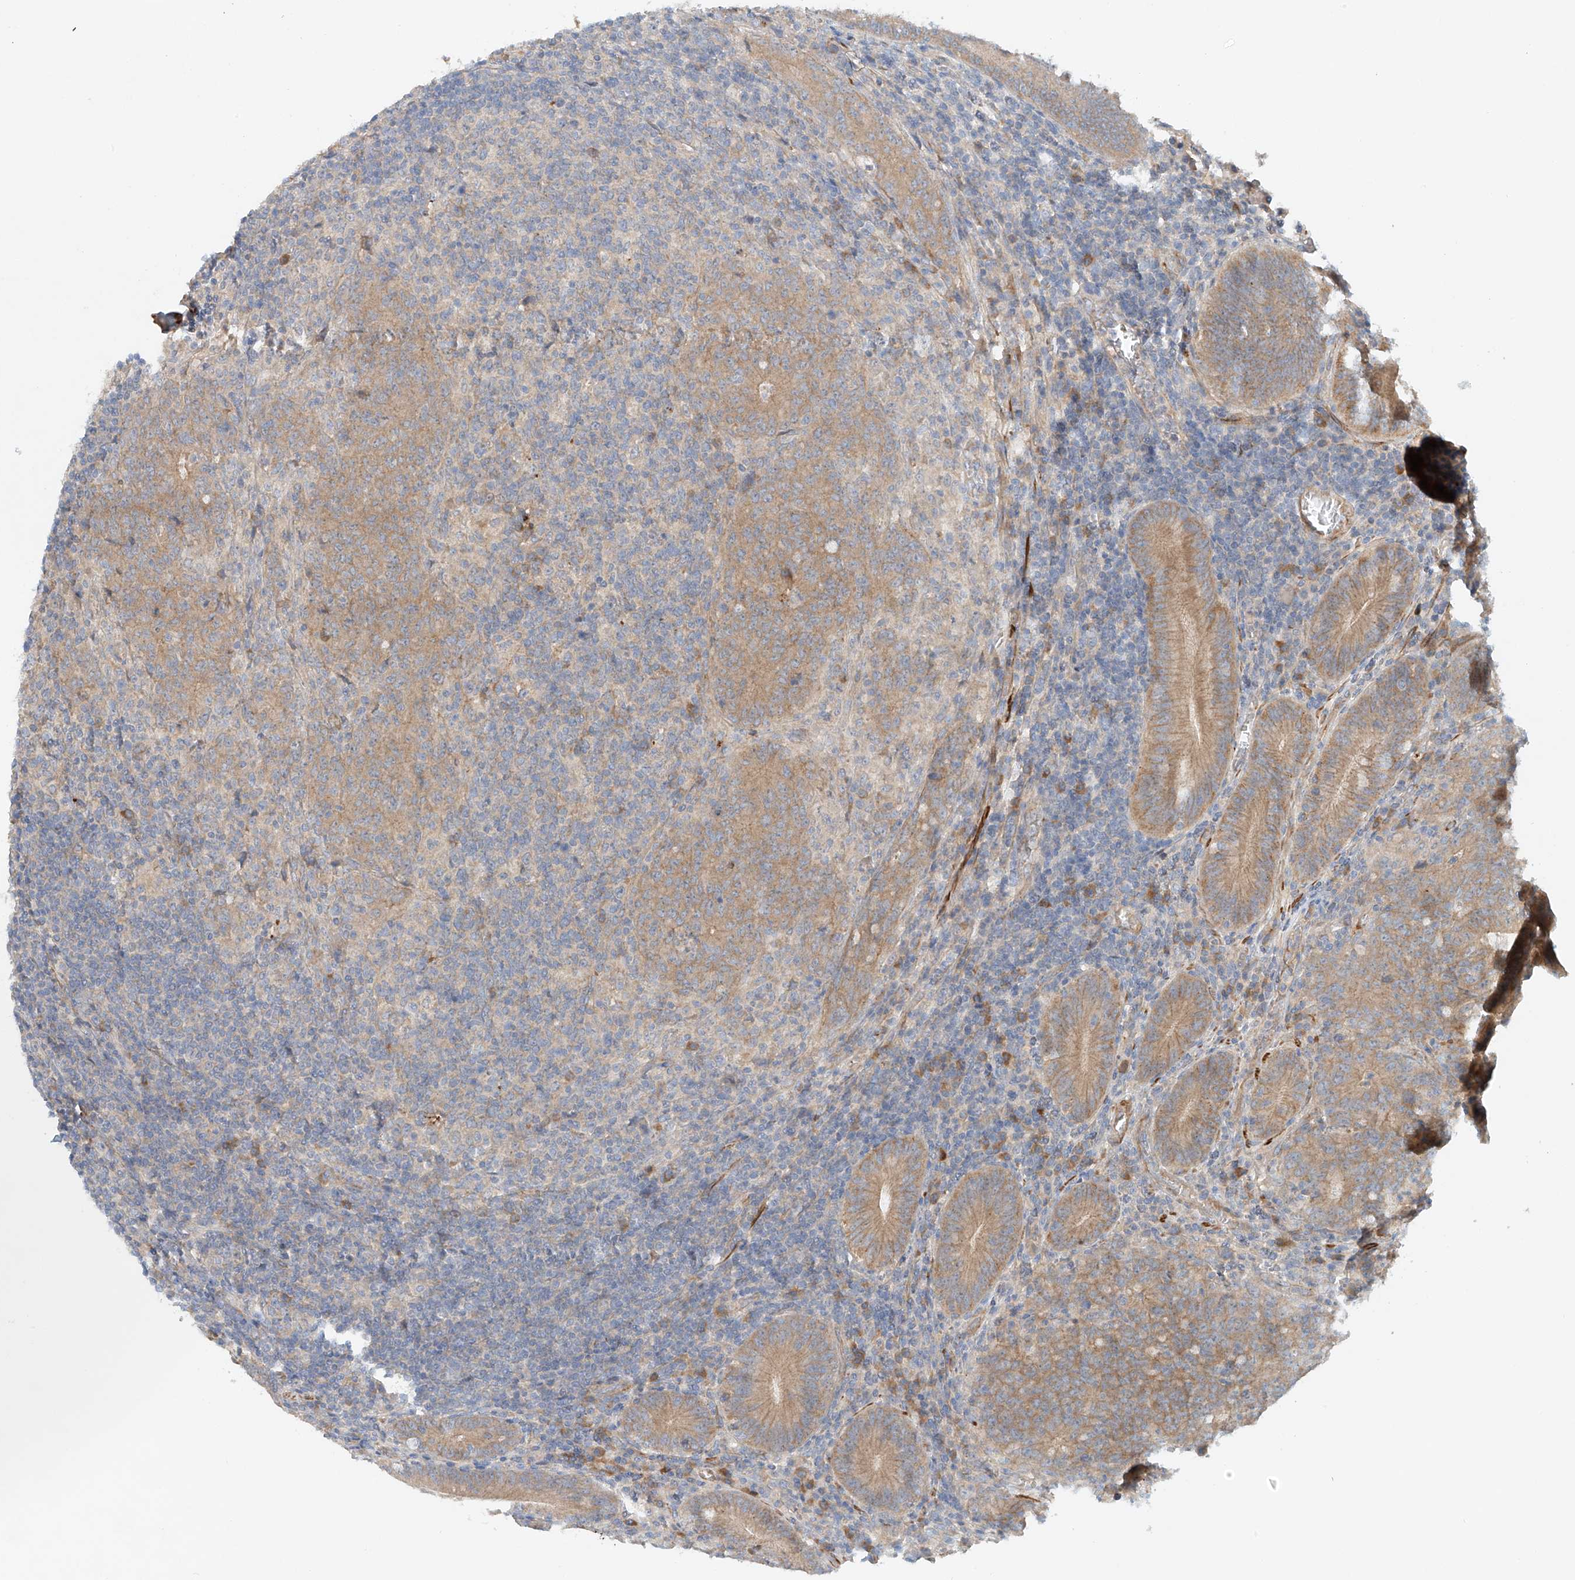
{"staining": {"intensity": "moderate", "quantity": ">75%", "location": "cytoplasmic/membranous"}, "tissue": "colorectal cancer", "cell_type": "Tumor cells", "image_type": "cancer", "snomed": [{"axis": "morphology", "description": "Normal tissue, NOS"}, {"axis": "morphology", "description": "Adenocarcinoma, NOS"}, {"axis": "topography", "description": "Colon"}], "caption": "IHC photomicrograph of adenocarcinoma (colorectal) stained for a protein (brown), which shows medium levels of moderate cytoplasmic/membranous expression in about >75% of tumor cells.", "gene": "LYRM9", "patient": {"sex": "female", "age": 75}}